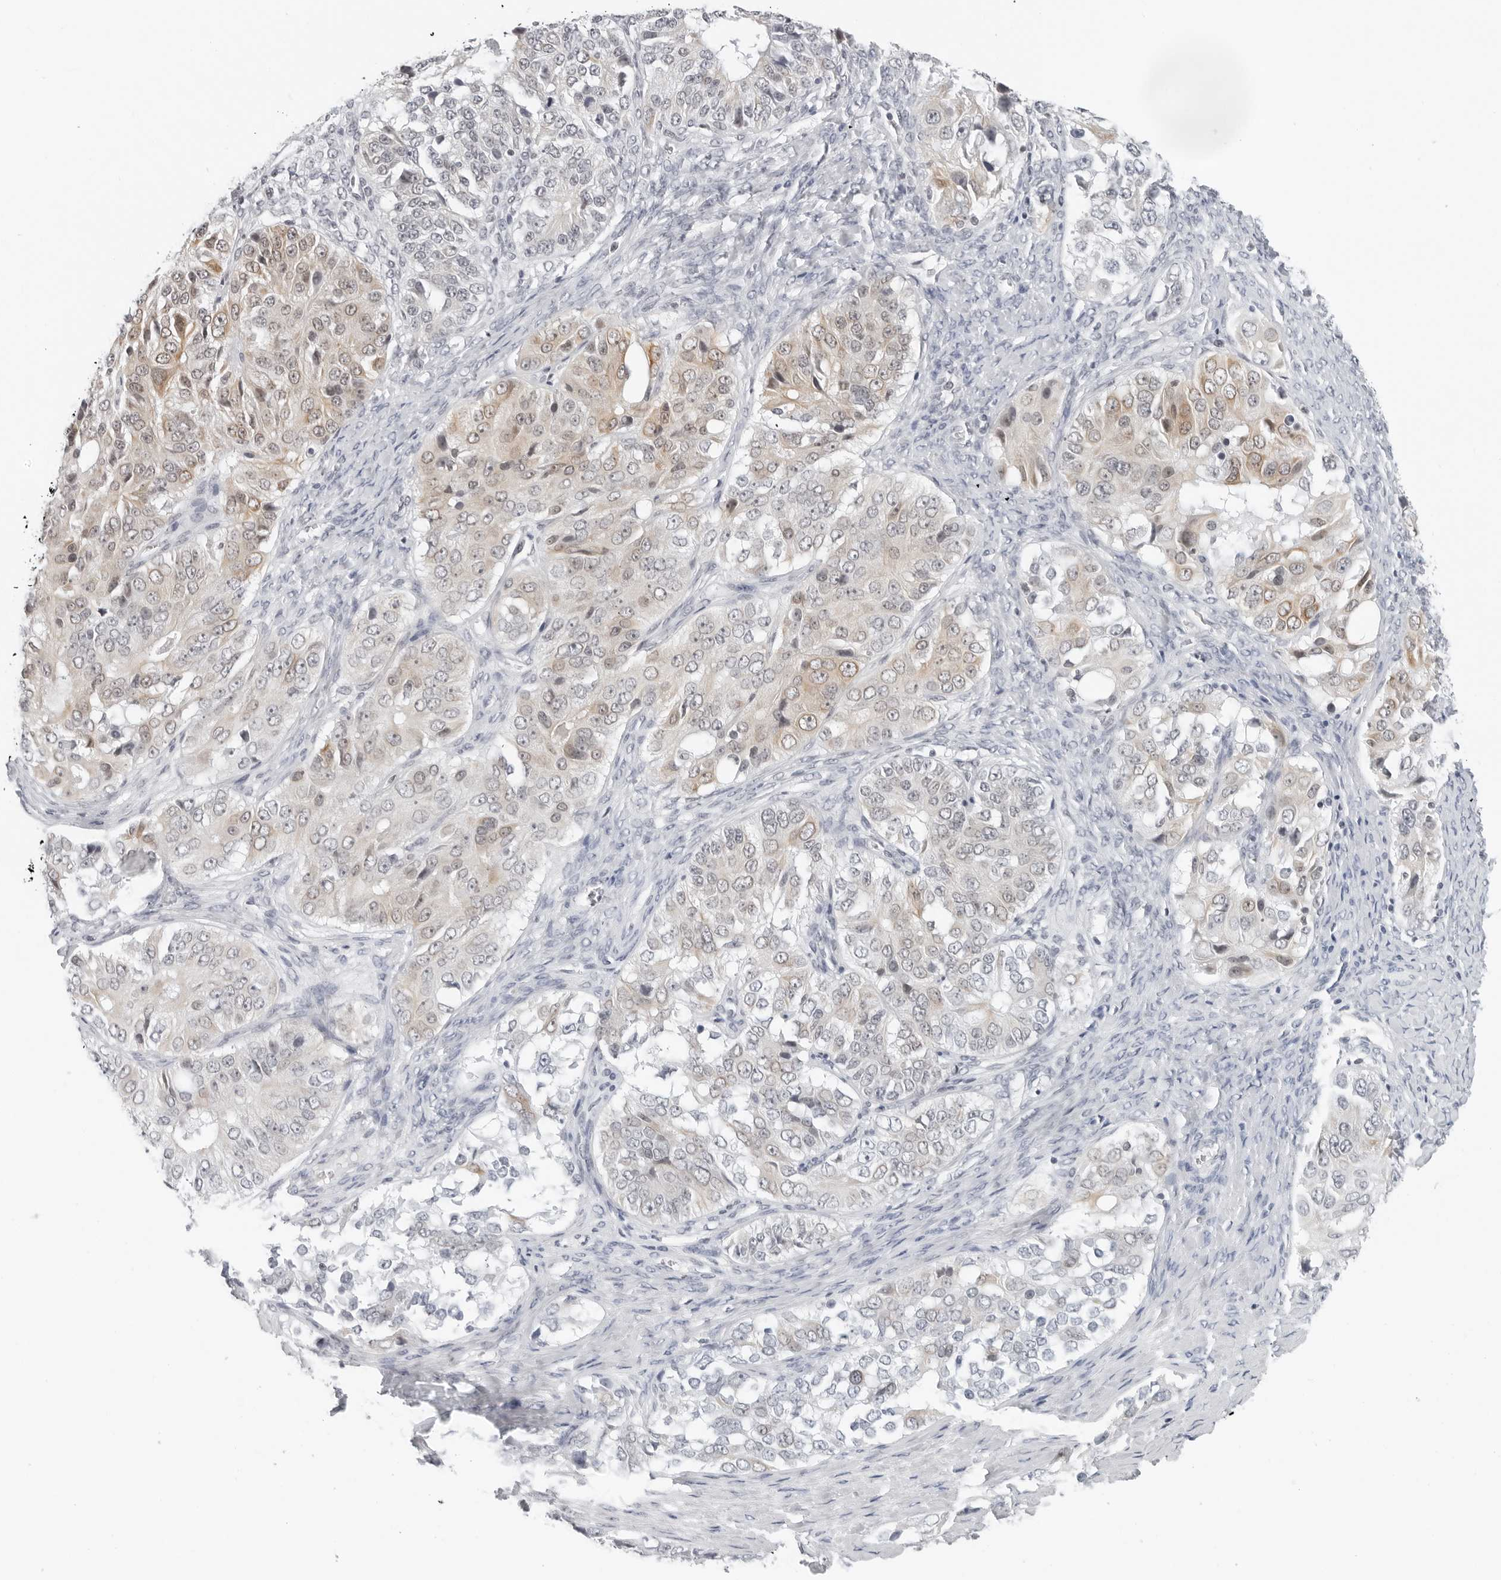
{"staining": {"intensity": "weak", "quantity": "25%-75%", "location": "cytoplasmic/membranous,nuclear"}, "tissue": "ovarian cancer", "cell_type": "Tumor cells", "image_type": "cancer", "snomed": [{"axis": "morphology", "description": "Carcinoma, endometroid"}, {"axis": "topography", "description": "Ovary"}], "caption": "Protein analysis of ovarian cancer (endometroid carcinoma) tissue reveals weak cytoplasmic/membranous and nuclear positivity in approximately 25%-75% of tumor cells.", "gene": "FLG2", "patient": {"sex": "female", "age": 51}}